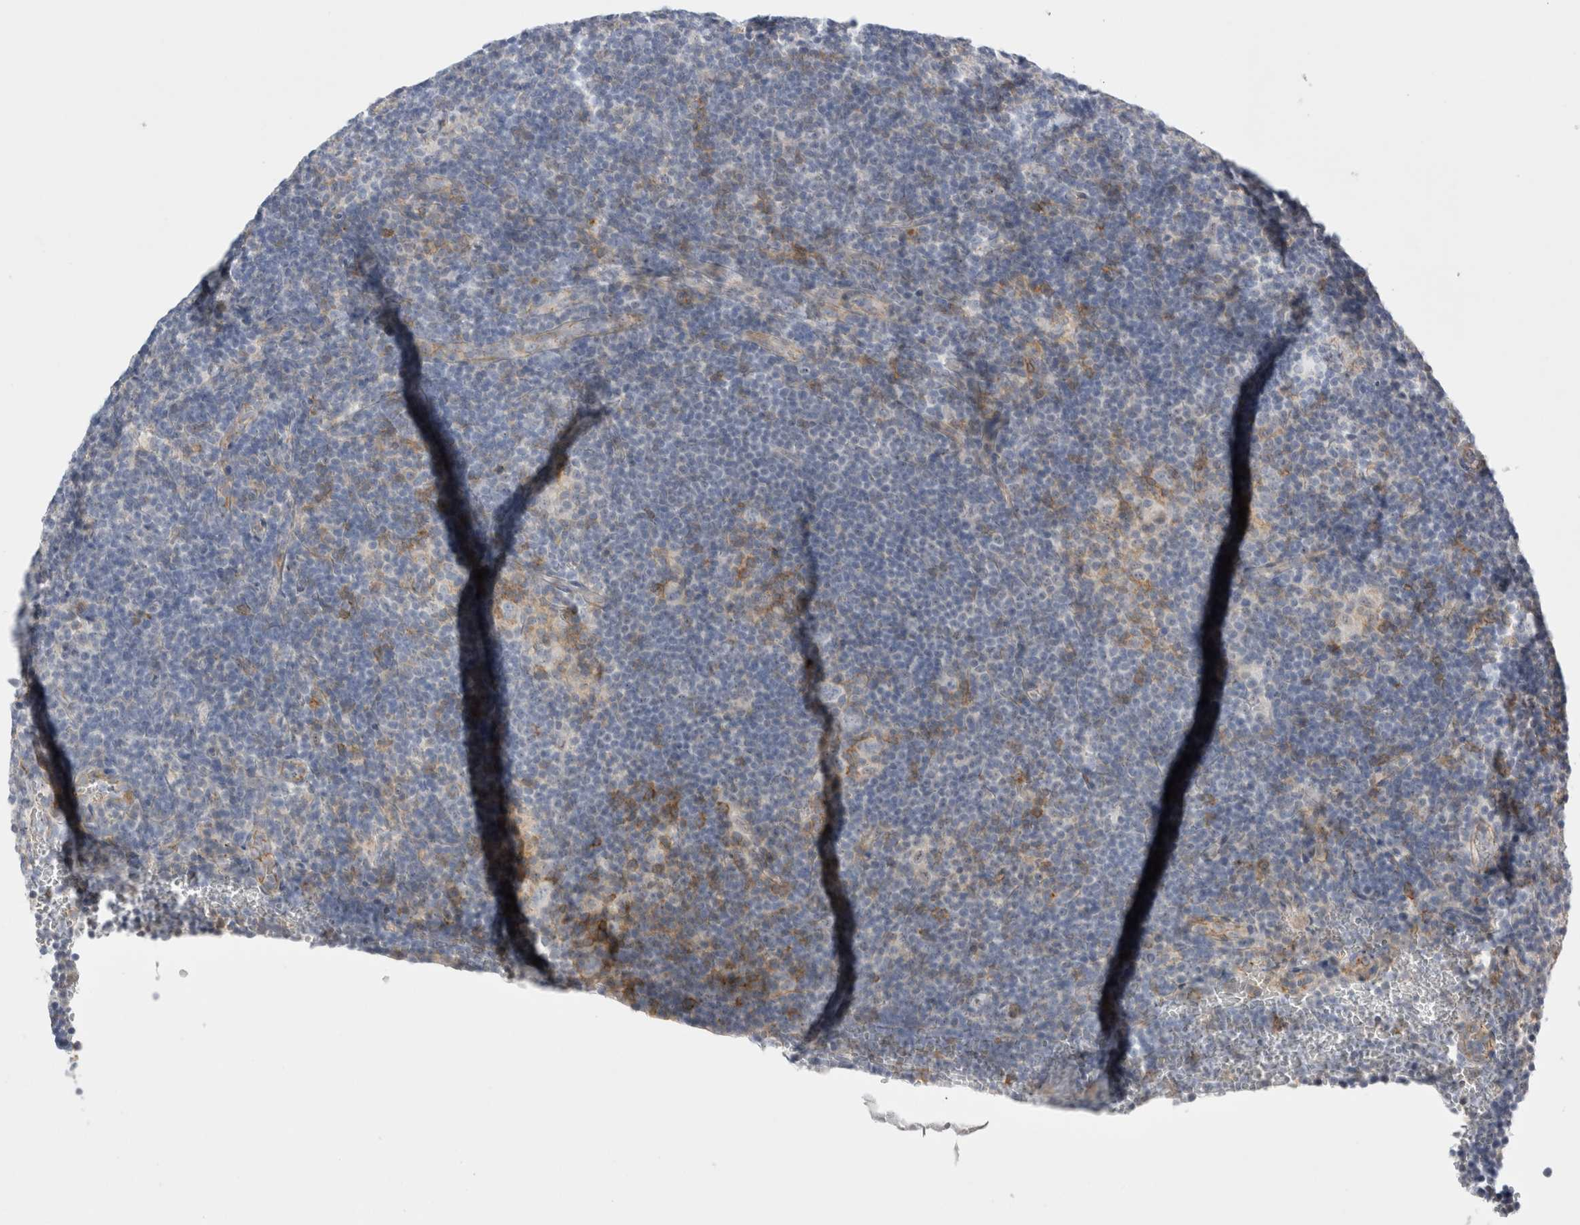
{"staining": {"intensity": "negative", "quantity": "none", "location": "none"}, "tissue": "lymphoma", "cell_type": "Tumor cells", "image_type": "cancer", "snomed": [{"axis": "morphology", "description": "Hodgkin's disease, NOS"}, {"axis": "topography", "description": "Lymph node"}], "caption": "Tumor cells show no significant expression in lymphoma.", "gene": "VANGL1", "patient": {"sex": "female", "age": 57}}